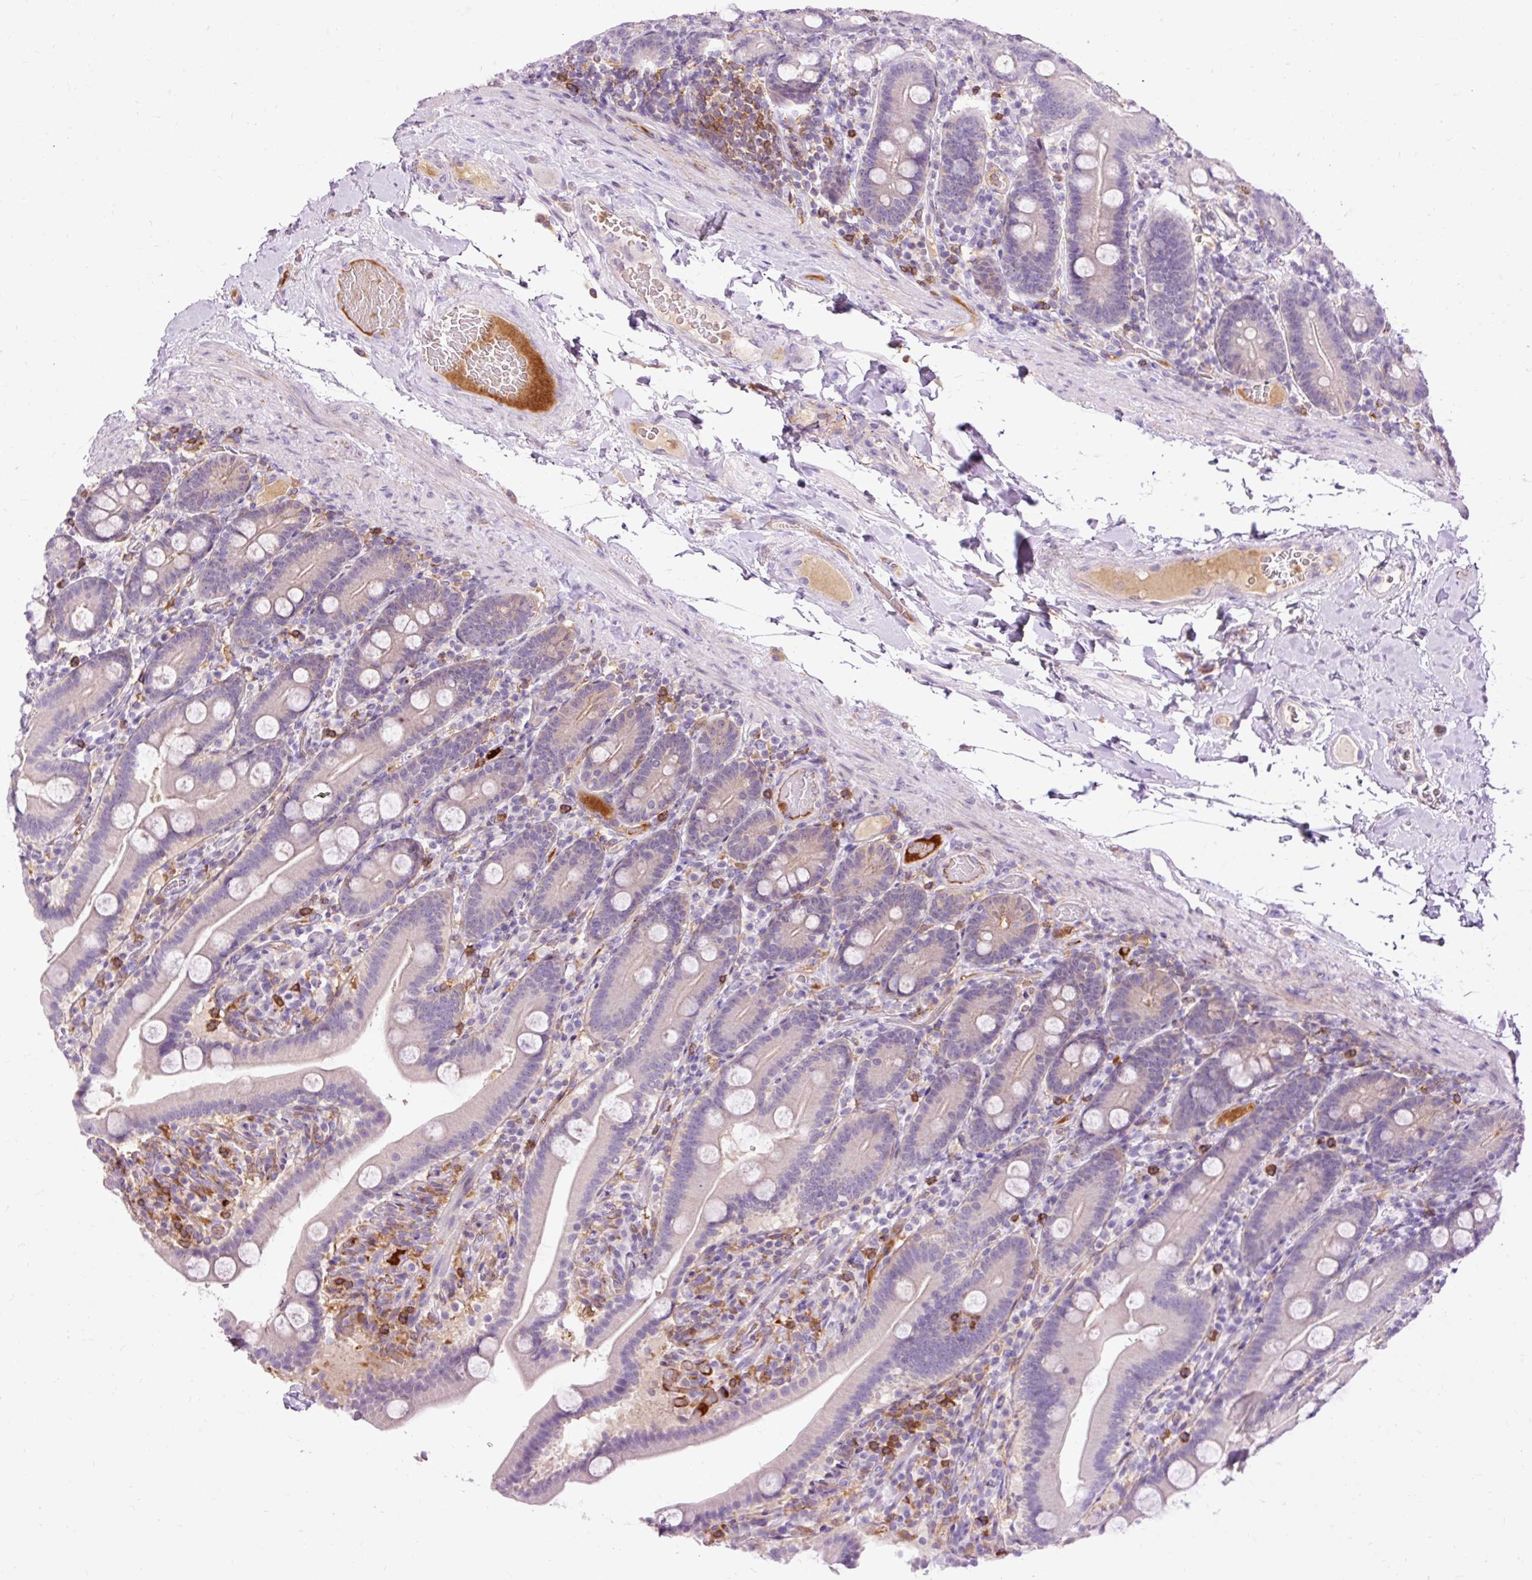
{"staining": {"intensity": "negative", "quantity": "none", "location": "none"}, "tissue": "duodenum", "cell_type": "Glandular cells", "image_type": "normal", "snomed": [{"axis": "morphology", "description": "Normal tissue, NOS"}, {"axis": "topography", "description": "Duodenum"}], "caption": "Unremarkable duodenum was stained to show a protein in brown. There is no significant expression in glandular cells.", "gene": "CEBPZ", "patient": {"sex": "male", "age": 55}}